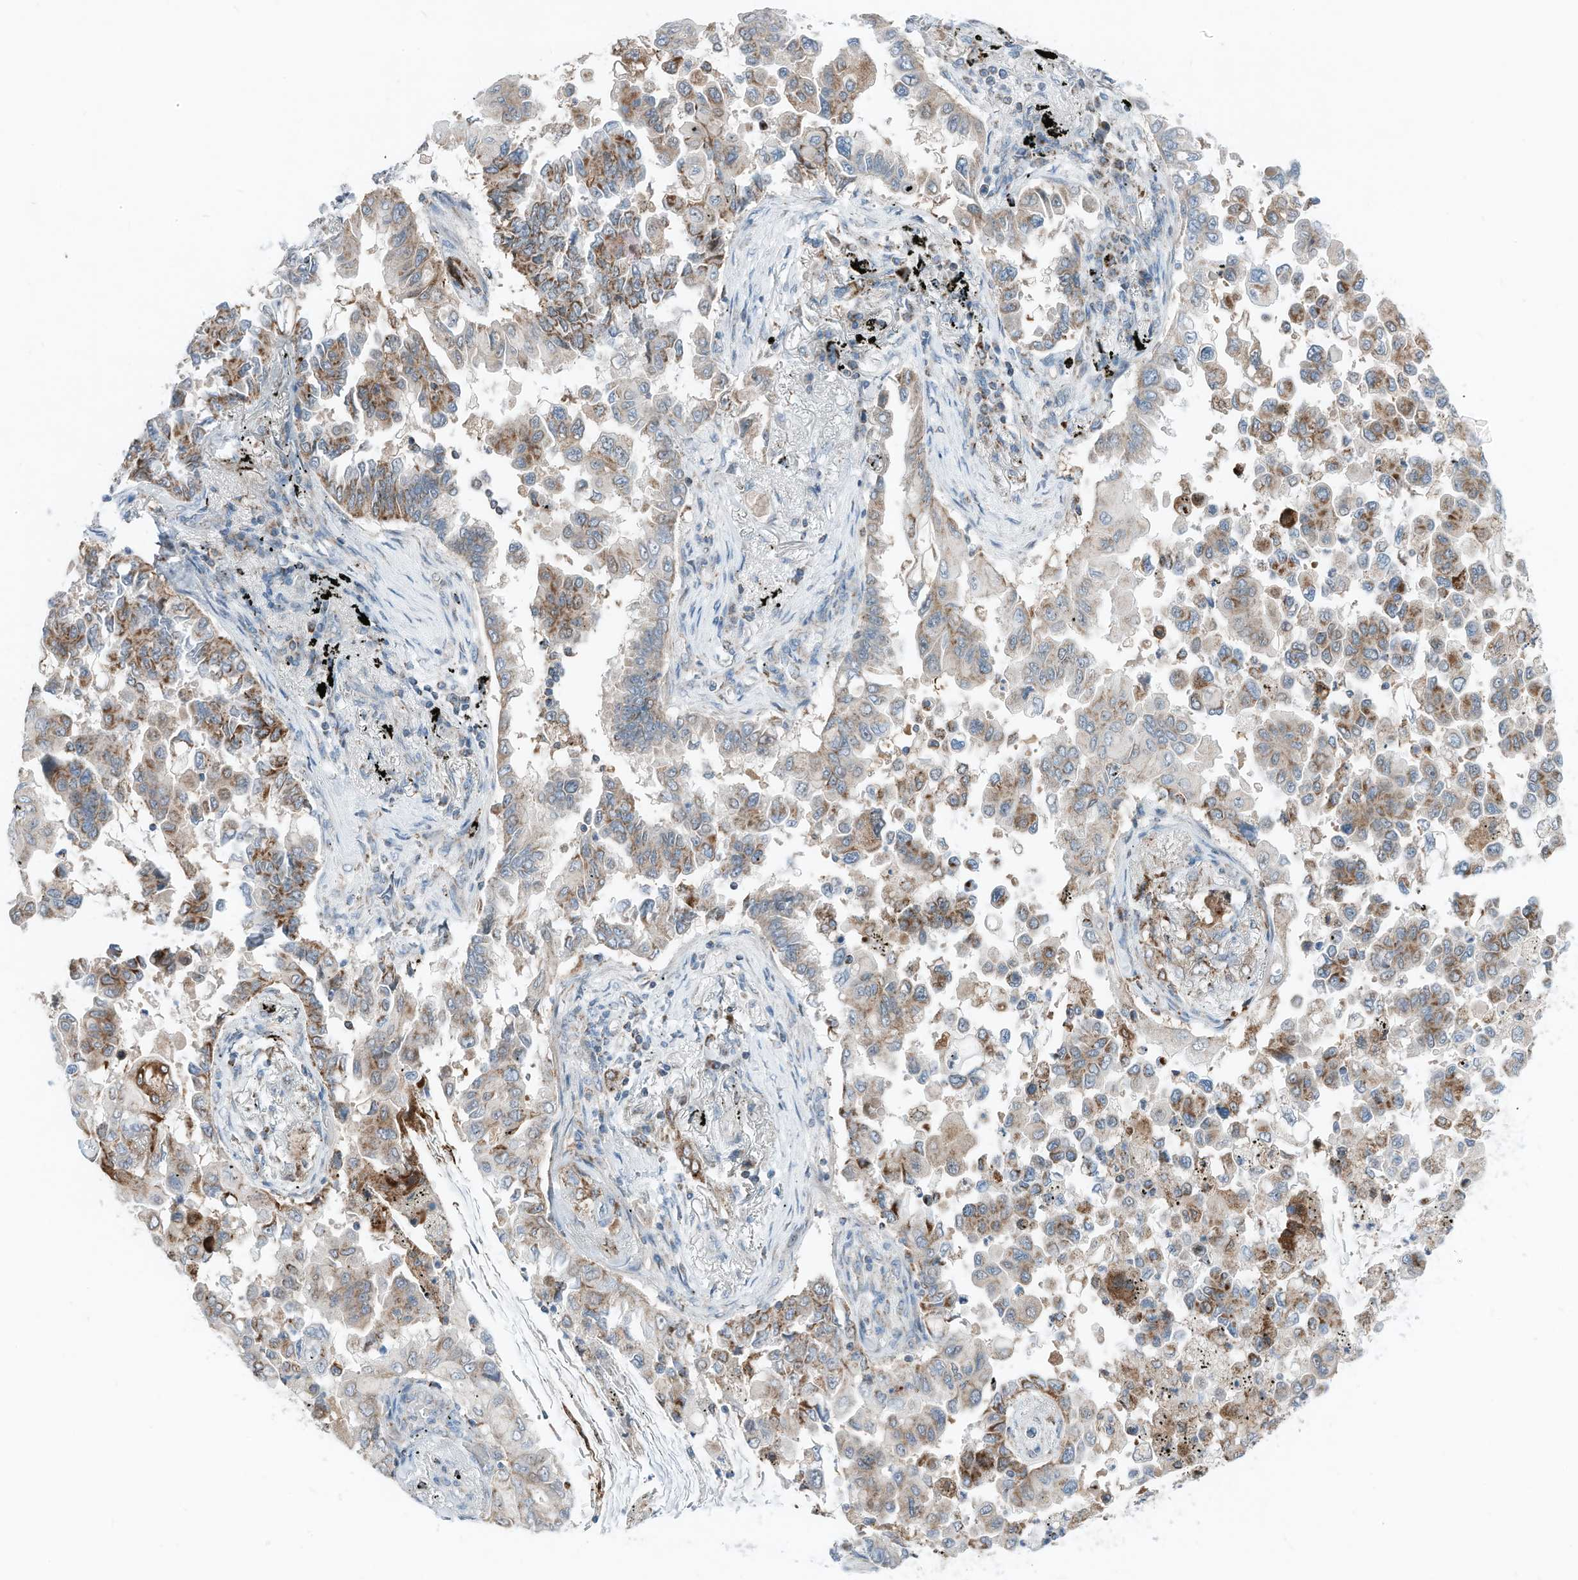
{"staining": {"intensity": "moderate", "quantity": ">75%", "location": "cytoplasmic/membranous"}, "tissue": "lung cancer", "cell_type": "Tumor cells", "image_type": "cancer", "snomed": [{"axis": "morphology", "description": "Adenocarcinoma, NOS"}, {"axis": "topography", "description": "Lung"}], "caption": "There is medium levels of moderate cytoplasmic/membranous positivity in tumor cells of lung cancer, as demonstrated by immunohistochemical staining (brown color).", "gene": "RMND1", "patient": {"sex": "female", "age": 67}}